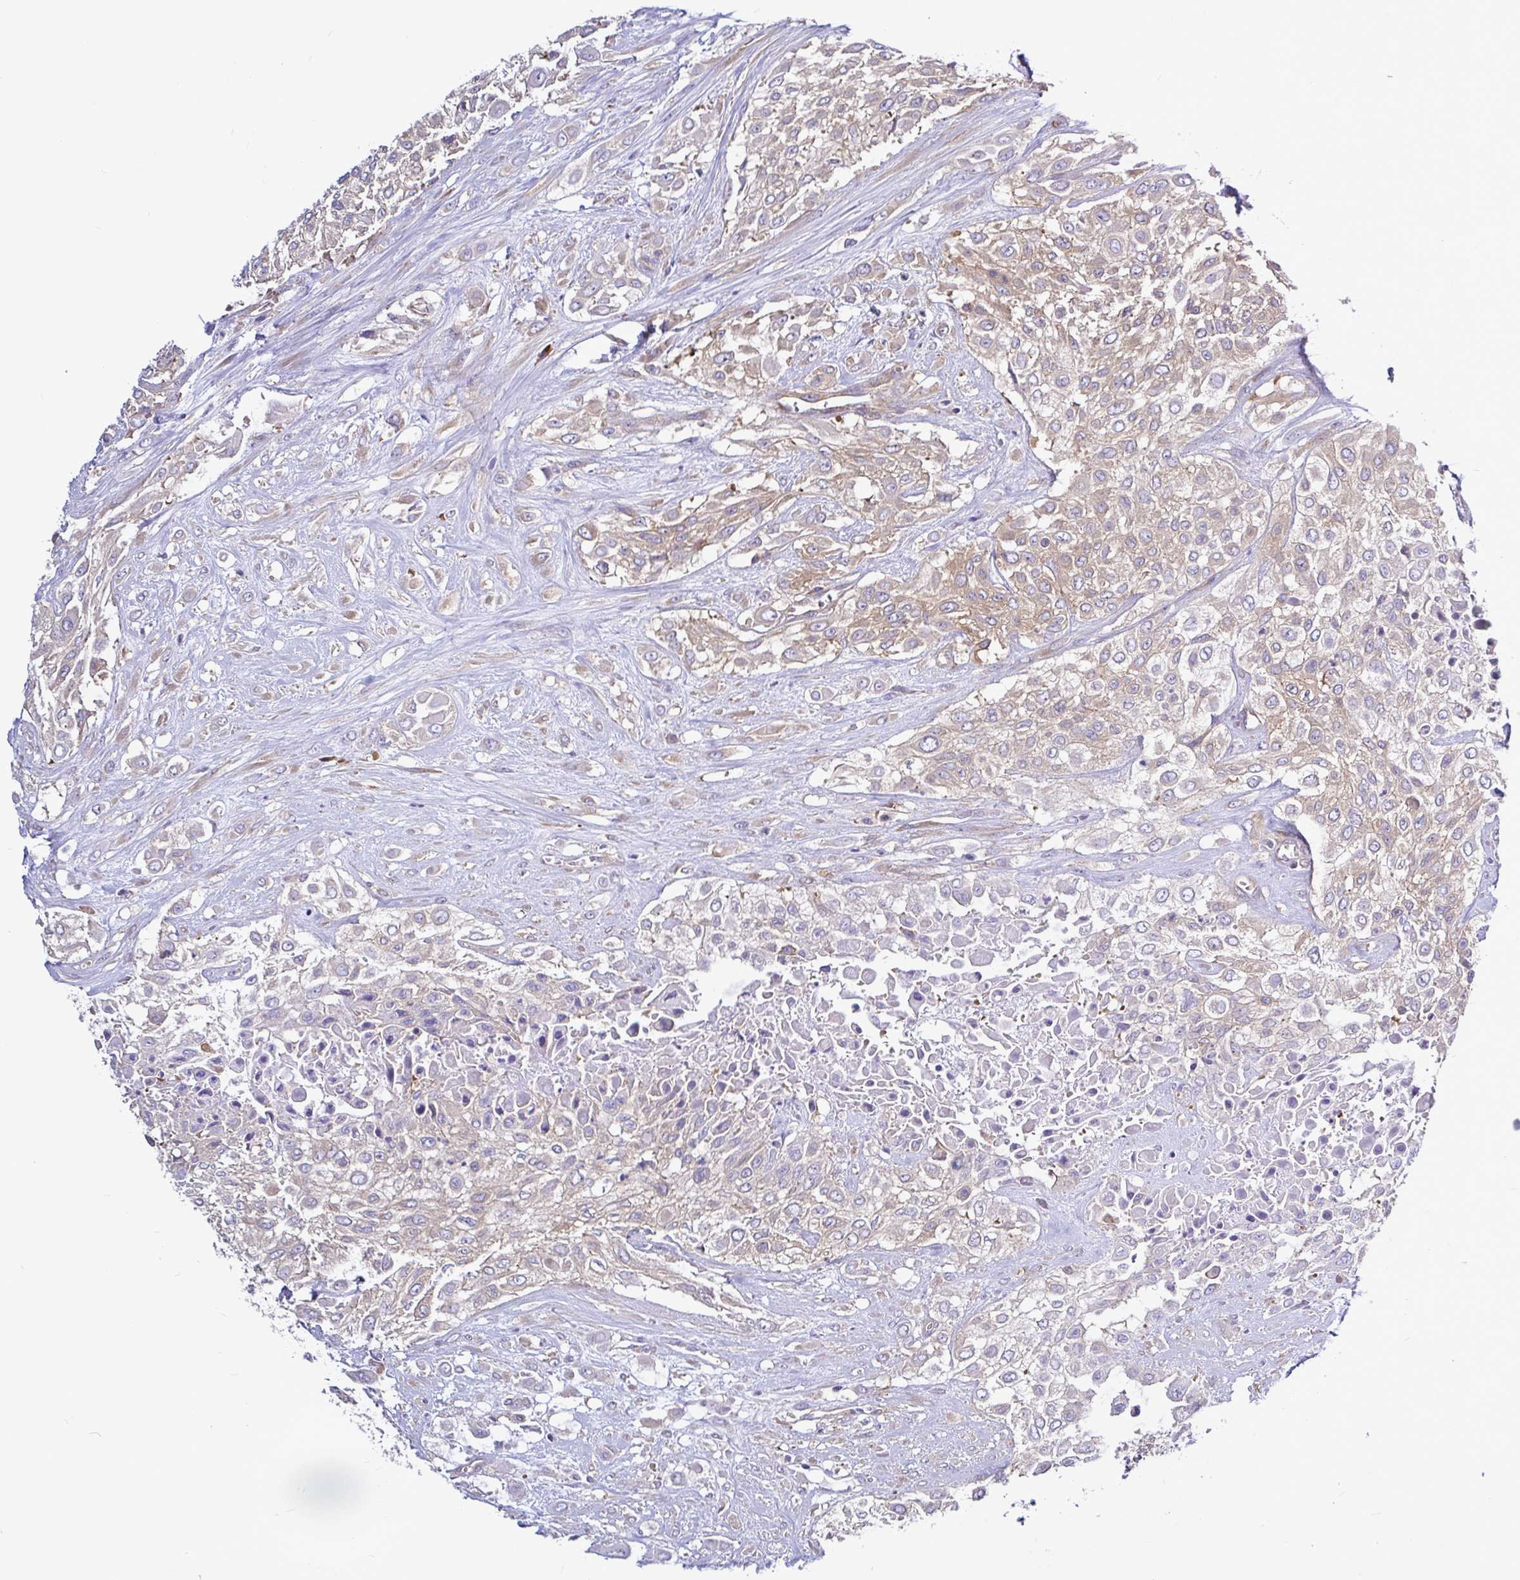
{"staining": {"intensity": "weak", "quantity": ">75%", "location": "cytoplasmic/membranous"}, "tissue": "urothelial cancer", "cell_type": "Tumor cells", "image_type": "cancer", "snomed": [{"axis": "morphology", "description": "Urothelial carcinoma, High grade"}, {"axis": "topography", "description": "Urinary bladder"}], "caption": "Protein expression analysis of human urothelial carcinoma (high-grade) reveals weak cytoplasmic/membranous staining in about >75% of tumor cells.", "gene": "LARS1", "patient": {"sex": "male", "age": 57}}